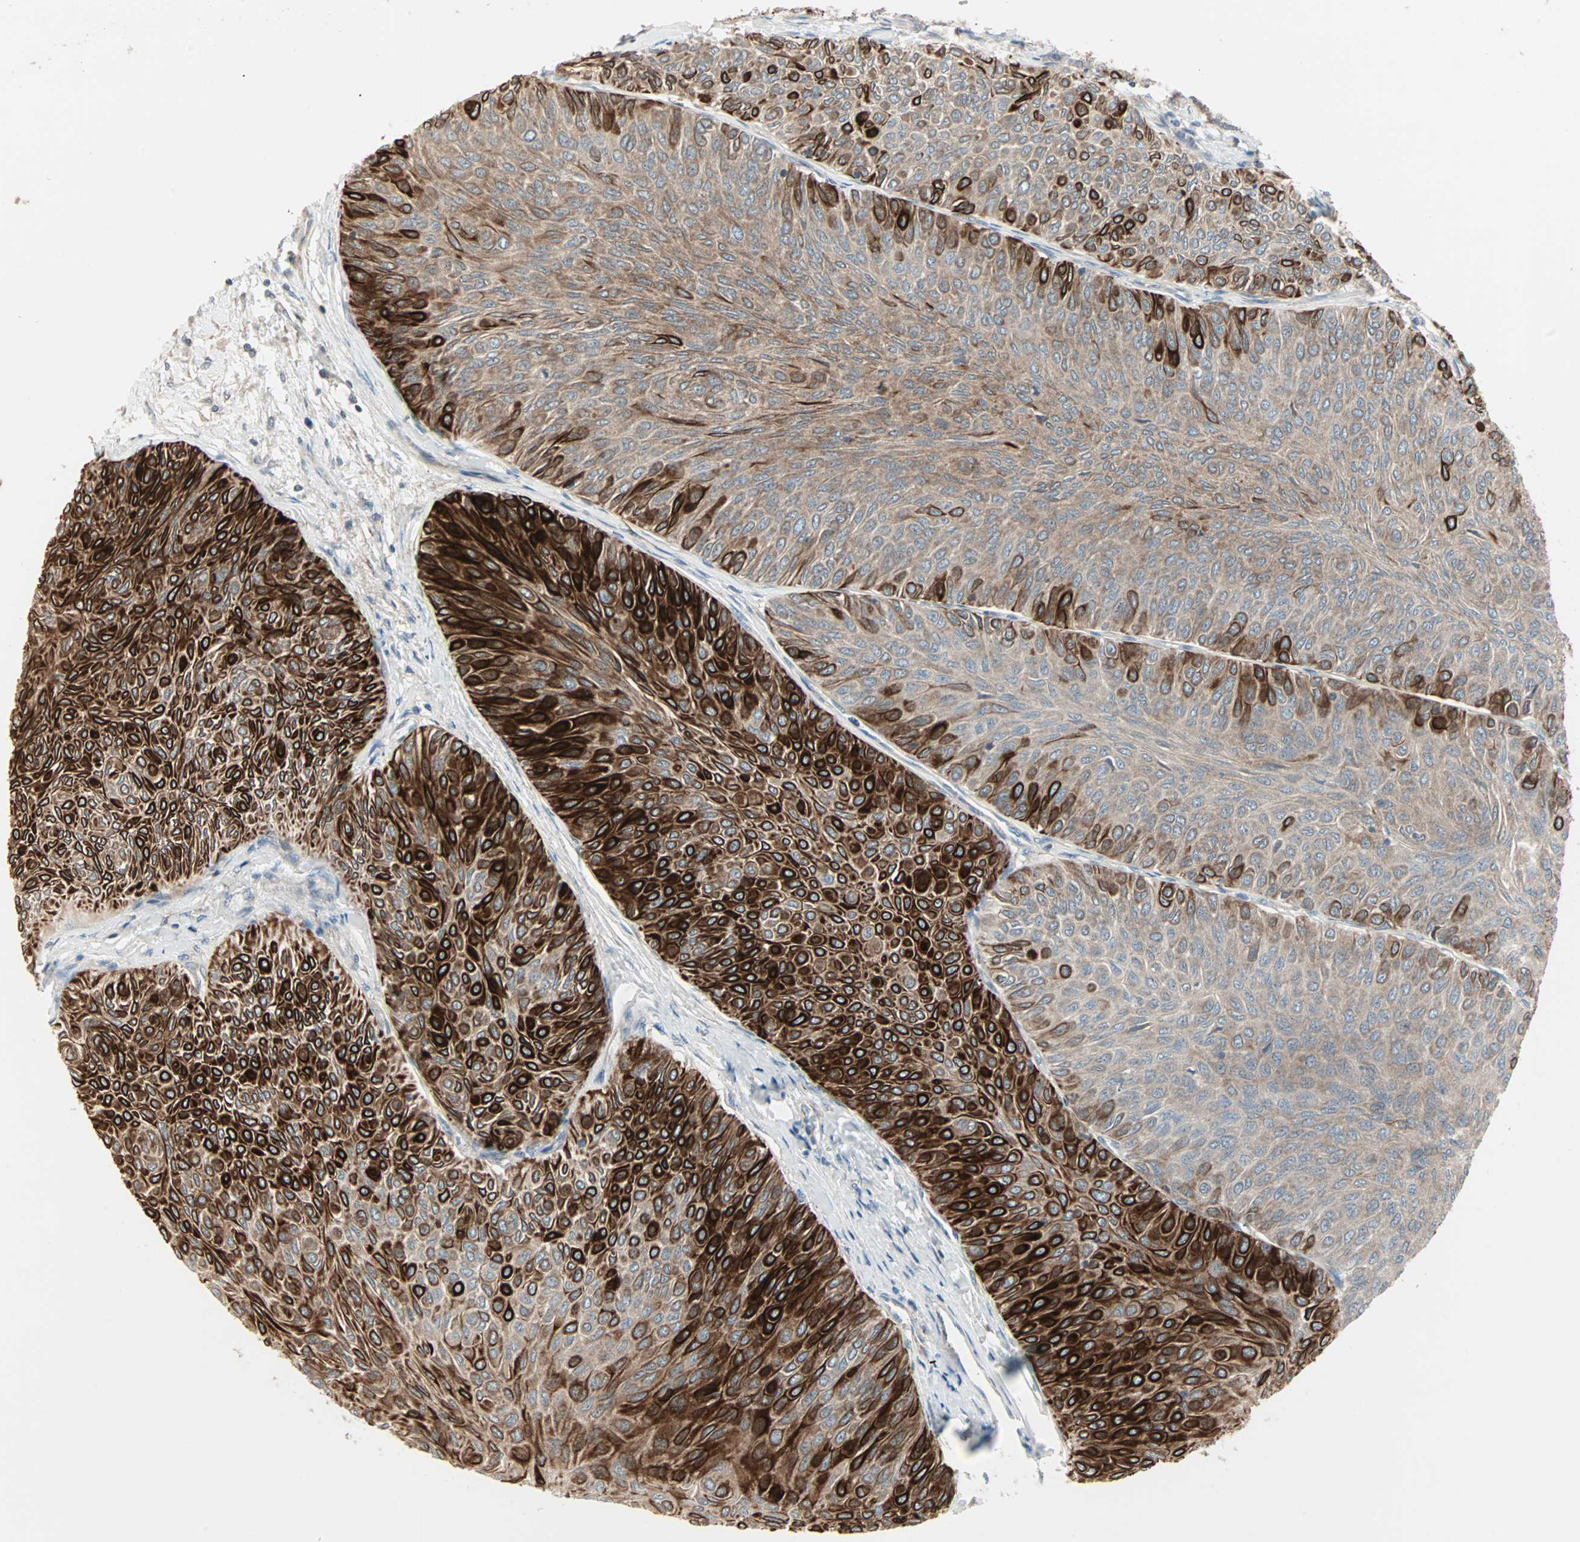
{"staining": {"intensity": "strong", "quantity": ">75%", "location": "cytoplasmic/membranous"}, "tissue": "urothelial cancer", "cell_type": "Tumor cells", "image_type": "cancer", "snomed": [{"axis": "morphology", "description": "Urothelial carcinoma, Low grade"}, {"axis": "topography", "description": "Urinary bladder"}], "caption": "Urothelial carcinoma (low-grade) stained with a brown dye demonstrates strong cytoplasmic/membranous positive positivity in about >75% of tumor cells.", "gene": "ZFP36", "patient": {"sex": "male", "age": 78}}